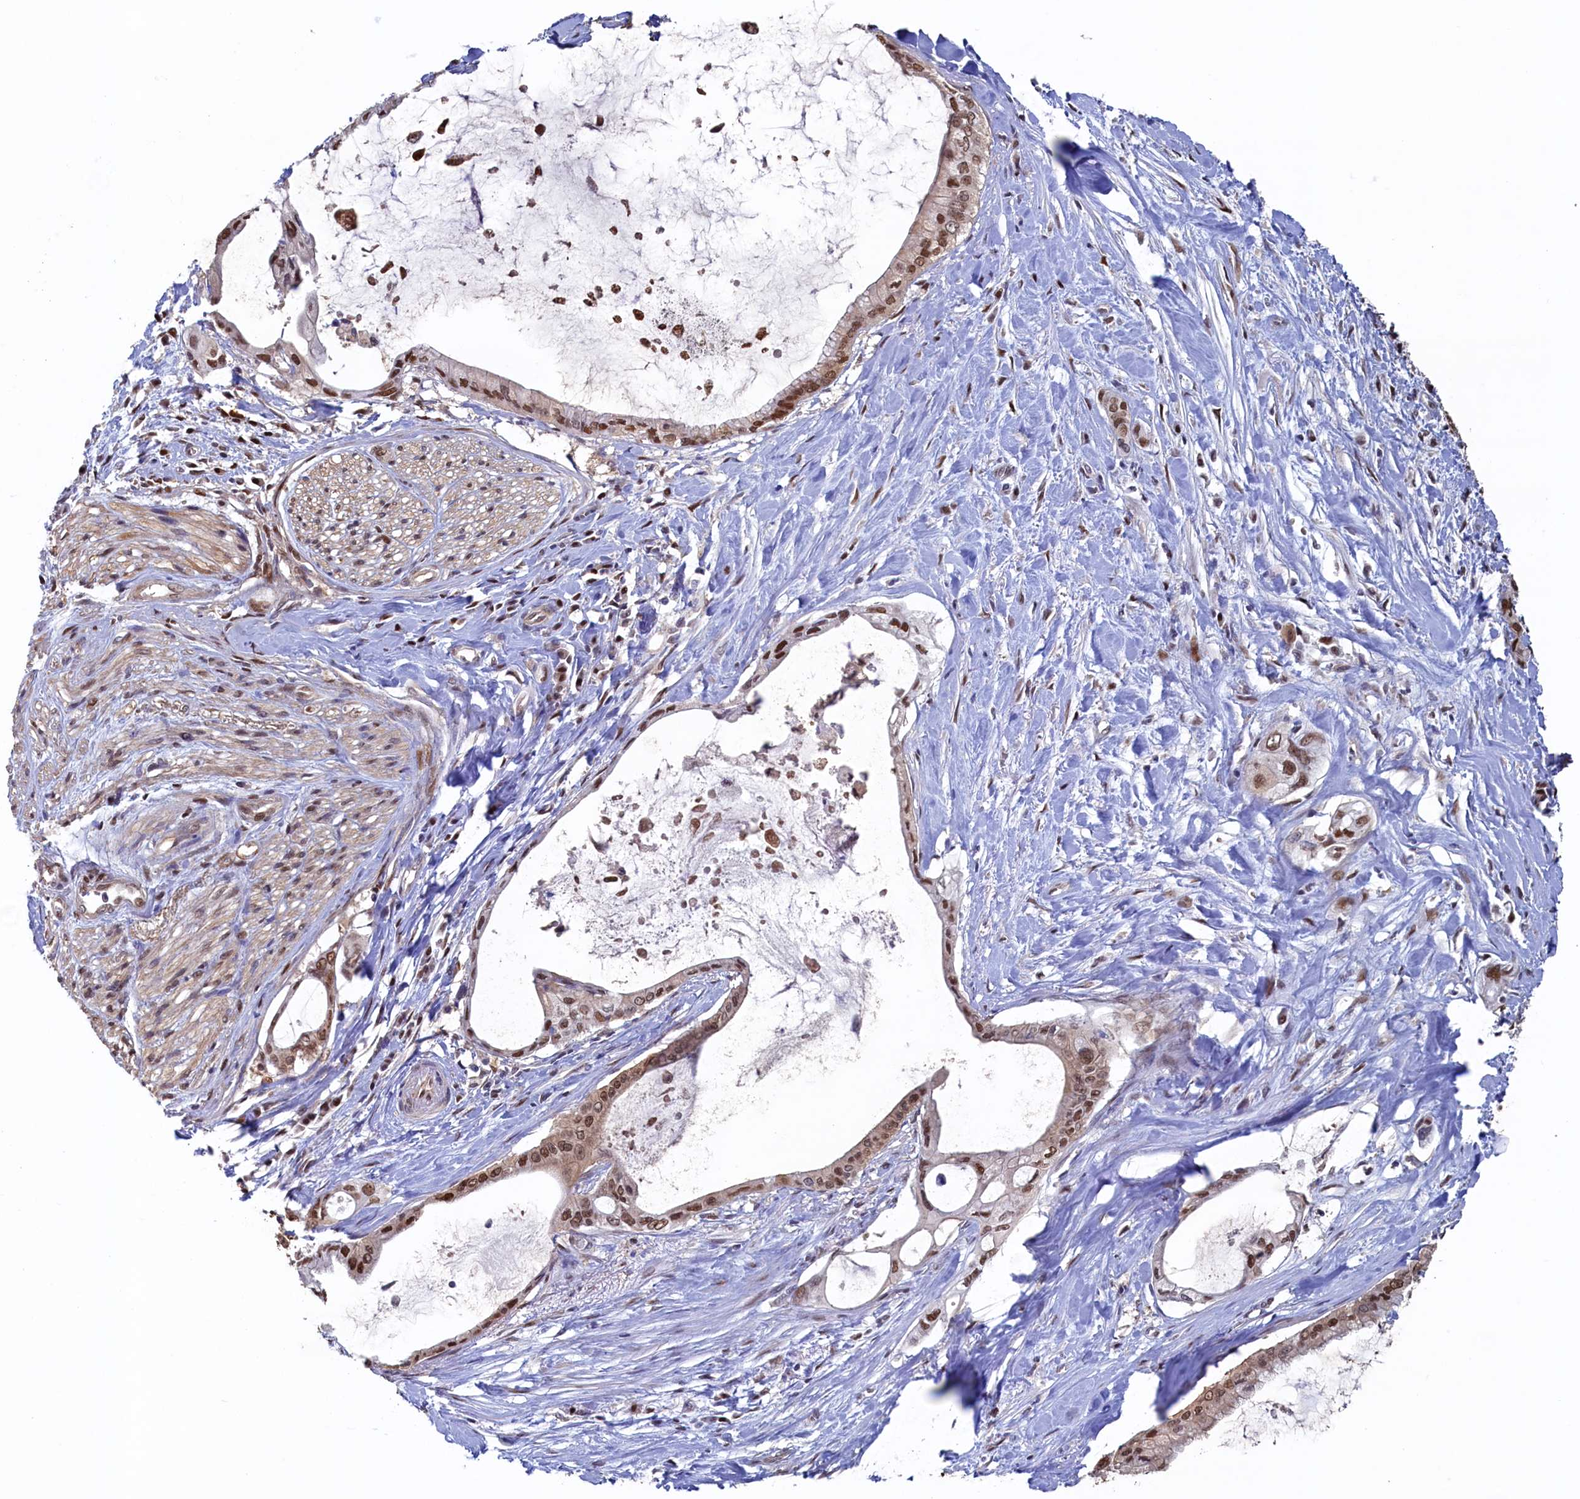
{"staining": {"intensity": "moderate", "quantity": ">75%", "location": "nuclear"}, "tissue": "pancreatic cancer", "cell_type": "Tumor cells", "image_type": "cancer", "snomed": [{"axis": "morphology", "description": "Adenocarcinoma, NOS"}, {"axis": "topography", "description": "Pancreas"}], "caption": "IHC of pancreatic cancer exhibits medium levels of moderate nuclear expression in about >75% of tumor cells.", "gene": "AHCY", "patient": {"sex": "male", "age": 72}}